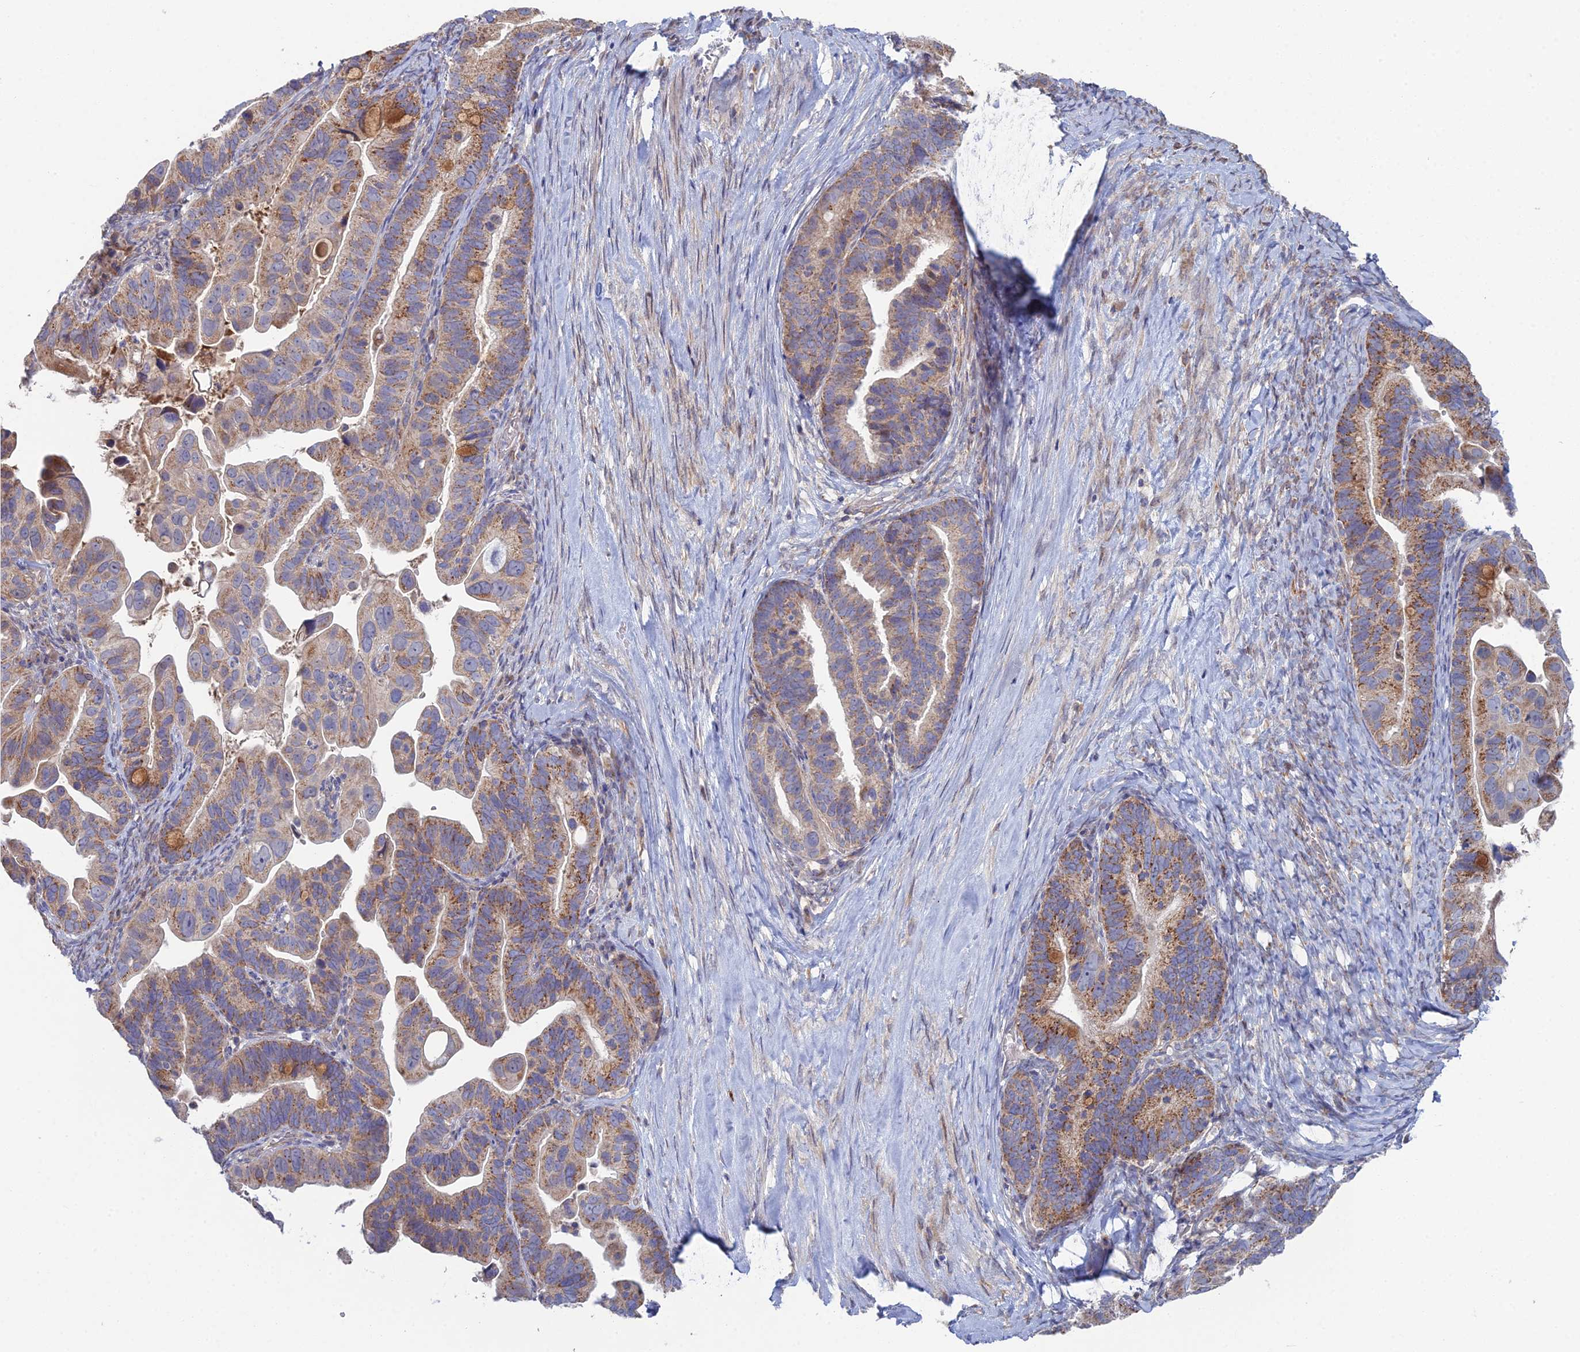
{"staining": {"intensity": "moderate", "quantity": ">75%", "location": "cytoplasmic/membranous"}, "tissue": "ovarian cancer", "cell_type": "Tumor cells", "image_type": "cancer", "snomed": [{"axis": "morphology", "description": "Cystadenocarcinoma, serous, NOS"}, {"axis": "topography", "description": "Ovary"}], "caption": "Ovarian cancer (serous cystadenocarcinoma) was stained to show a protein in brown. There is medium levels of moderate cytoplasmic/membranous staining in about >75% of tumor cells.", "gene": "ARL16", "patient": {"sex": "female", "age": 56}}